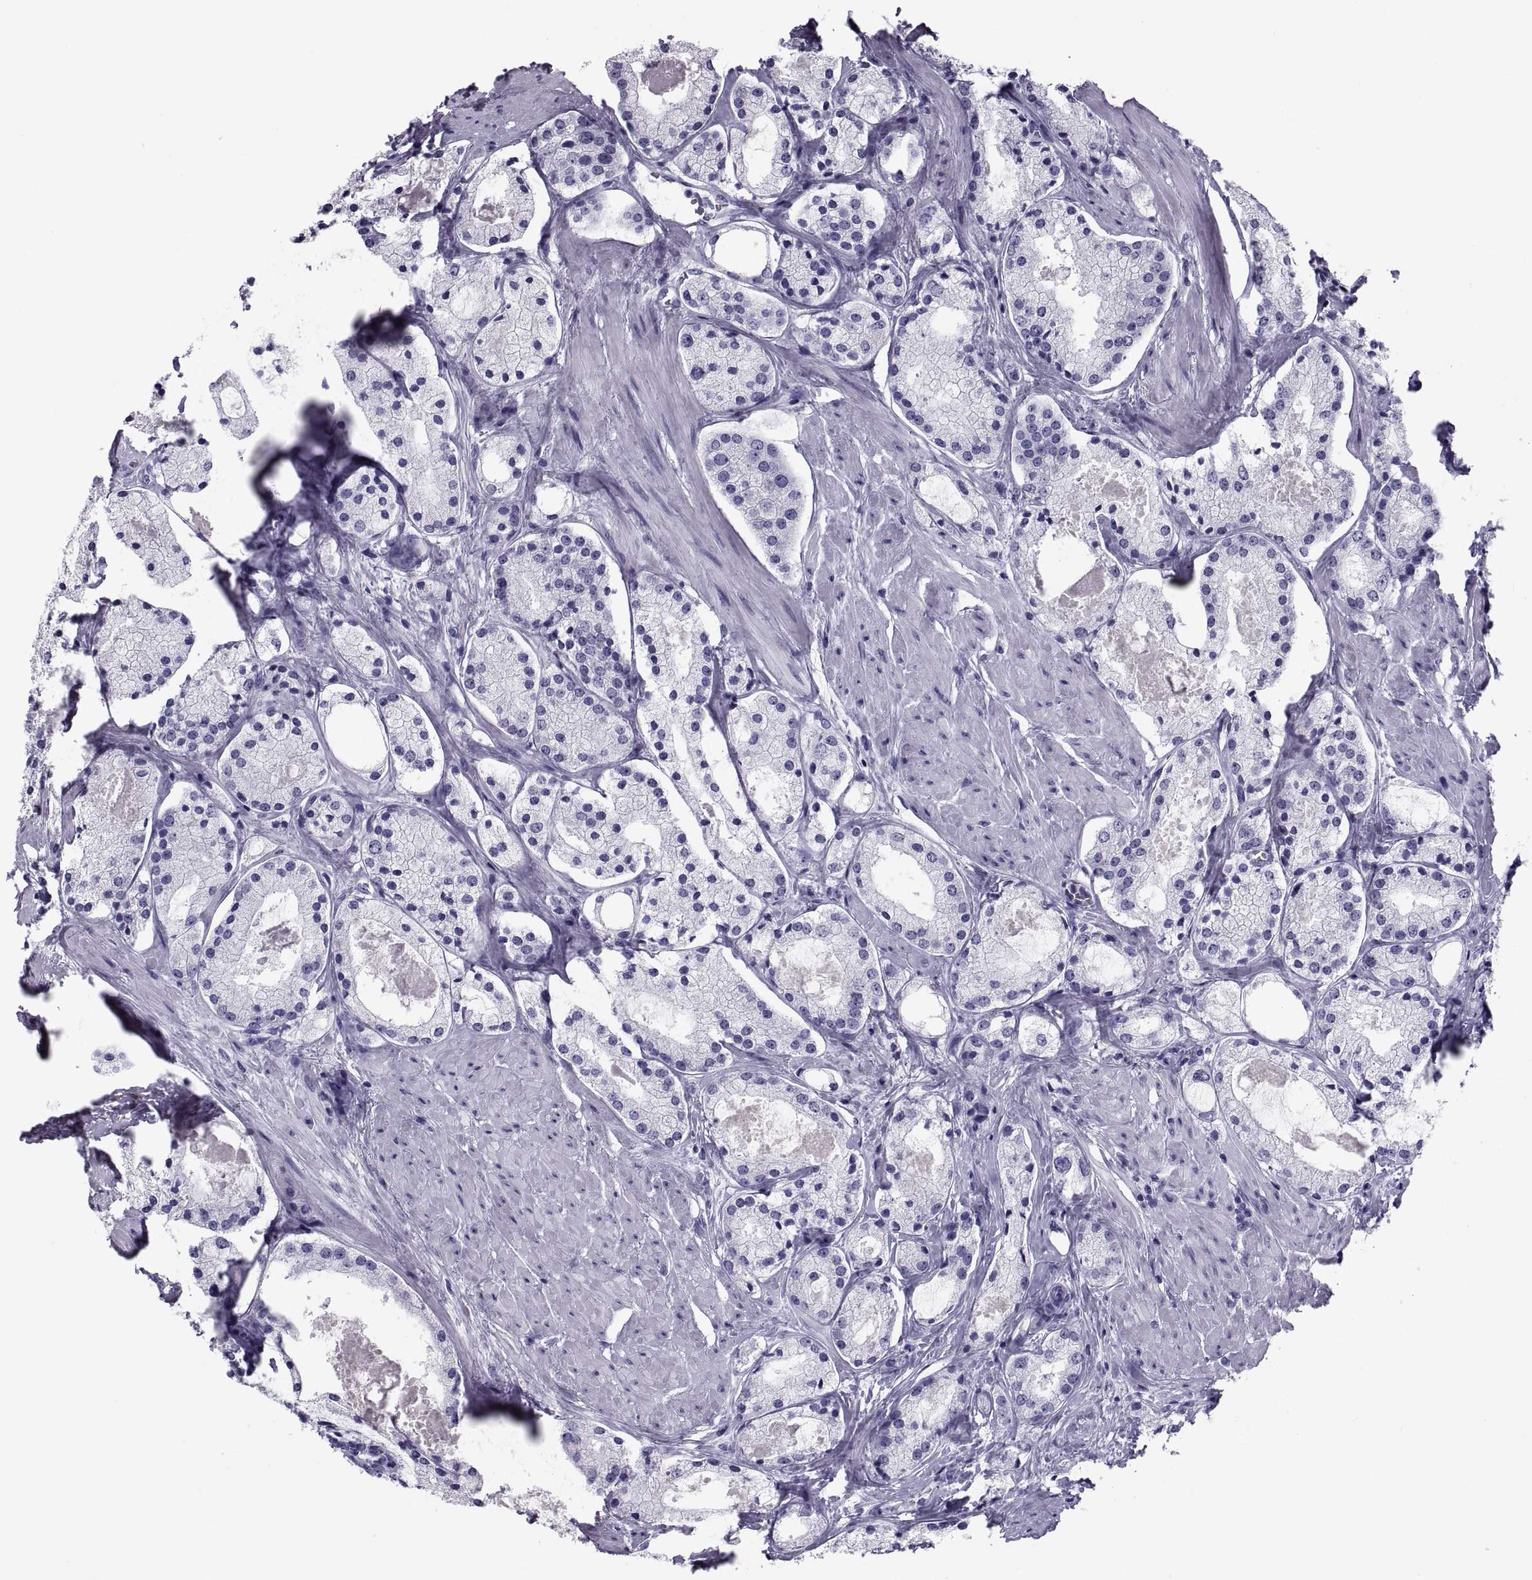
{"staining": {"intensity": "negative", "quantity": "none", "location": "none"}, "tissue": "prostate cancer", "cell_type": "Tumor cells", "image_type": "cancer", "snomed": [{"axis": "morphology", "description": "Adenocarcinoma, NOS"}, {"axis": "morphology", "description": "Adenocarcinoma, High grade"}, {"axis": "topography", "description": "Prostate"}], "caption": "Tumor cells are negative for brown protein staining in prostate adenocarcinoma.", "gene": "CRISP1", "patient": {"sex": "male", "age": 64}}